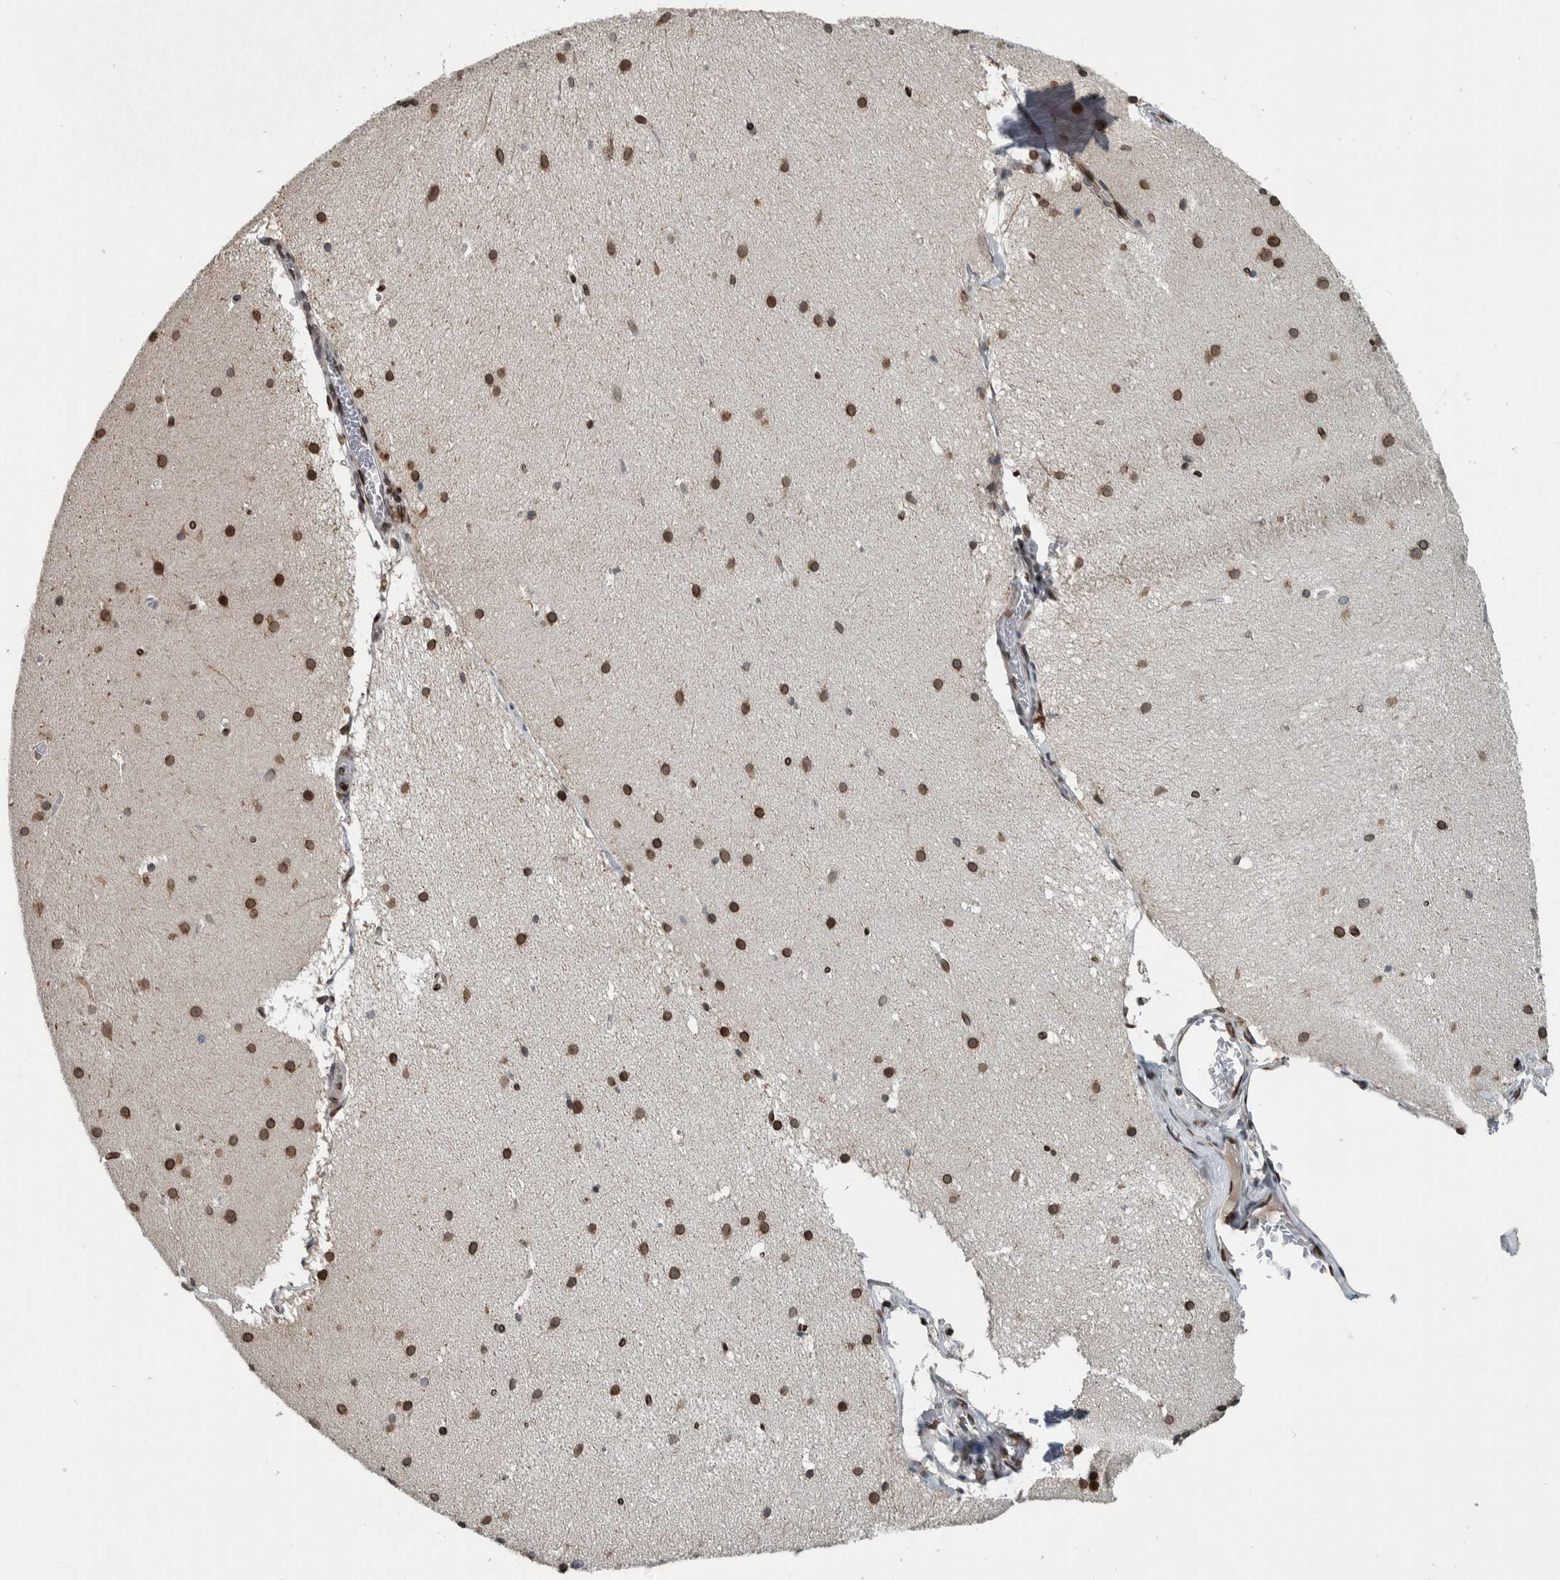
{"staining": {"intensity": "strong", "quantity": ">75%", "location": "cytoplasmic/membranous,nuclear"}, "tissue": "cerebellum", "cell_type": "Cells in granular layer", "image_type": "normal", "snomed": [{"axis": "morphology", "description": "Normal tissue, NOS"}, {"axis": "topography", "description": "Cerebellum"}], "caption": "Immunohistochemical staining of benign human cerebellum reveals >75% levels of strong cytoplasmic/membranous,nuclear protein expression in approximately >75% of cells in granular layer.", "gene": "FAM135B", "patient": {"sex": "female", "age": 19}}